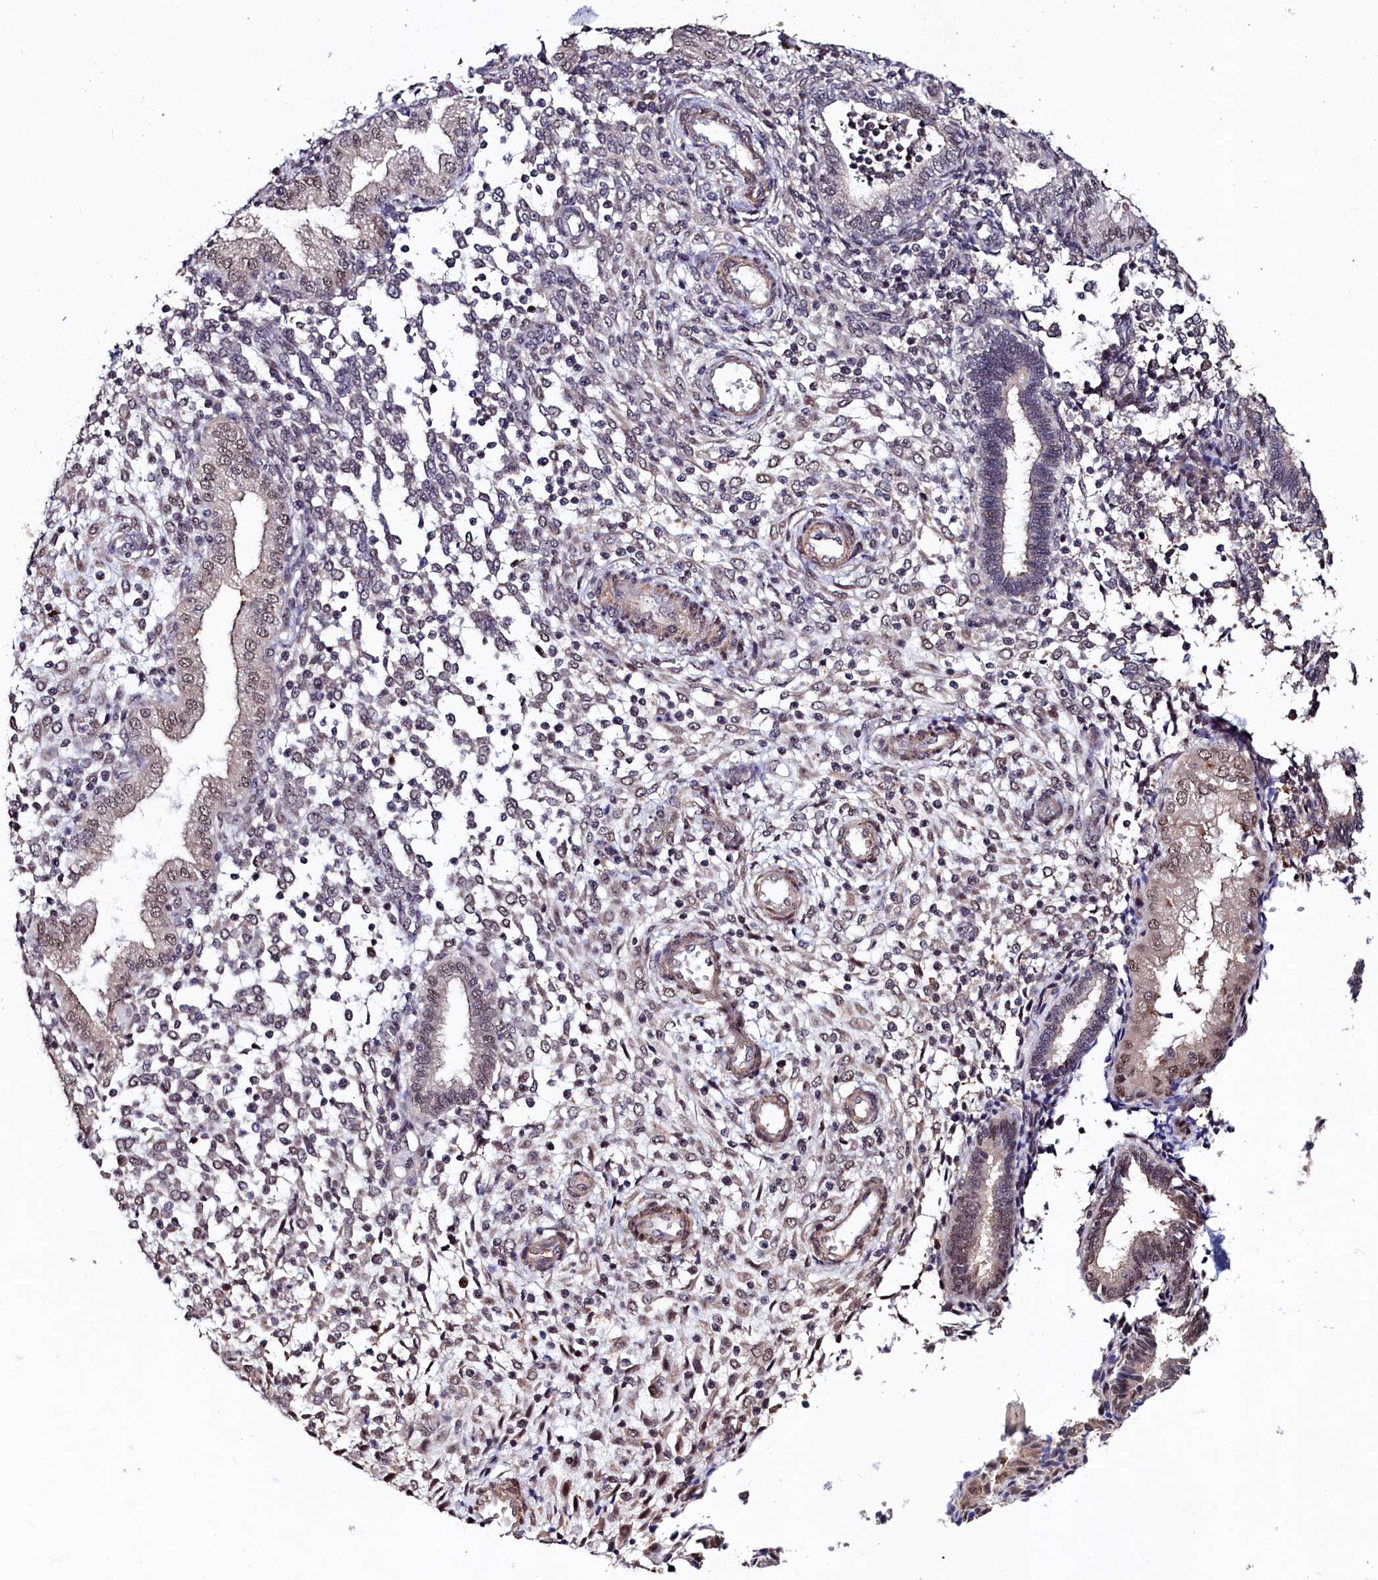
{"staining": {"intensity": "weak", "quantity": "25%-75%", "location": "nuclear"}, "tissue": "endometrium", "cell_type": "Cells in endometrial stroma", "image_type": "normal", "snomed": [{"axis": "morphology", "description": "Normal tissue, NOS"}, {"axis": "topography", "description": "Endometrium"}], "caption": "A brown stain labels weak nuclear staining of a protein in cells in endometrial stroma of benign human endometrium.", "gene": "LEO1", "patient": {"sex": "female", "age": 53}}